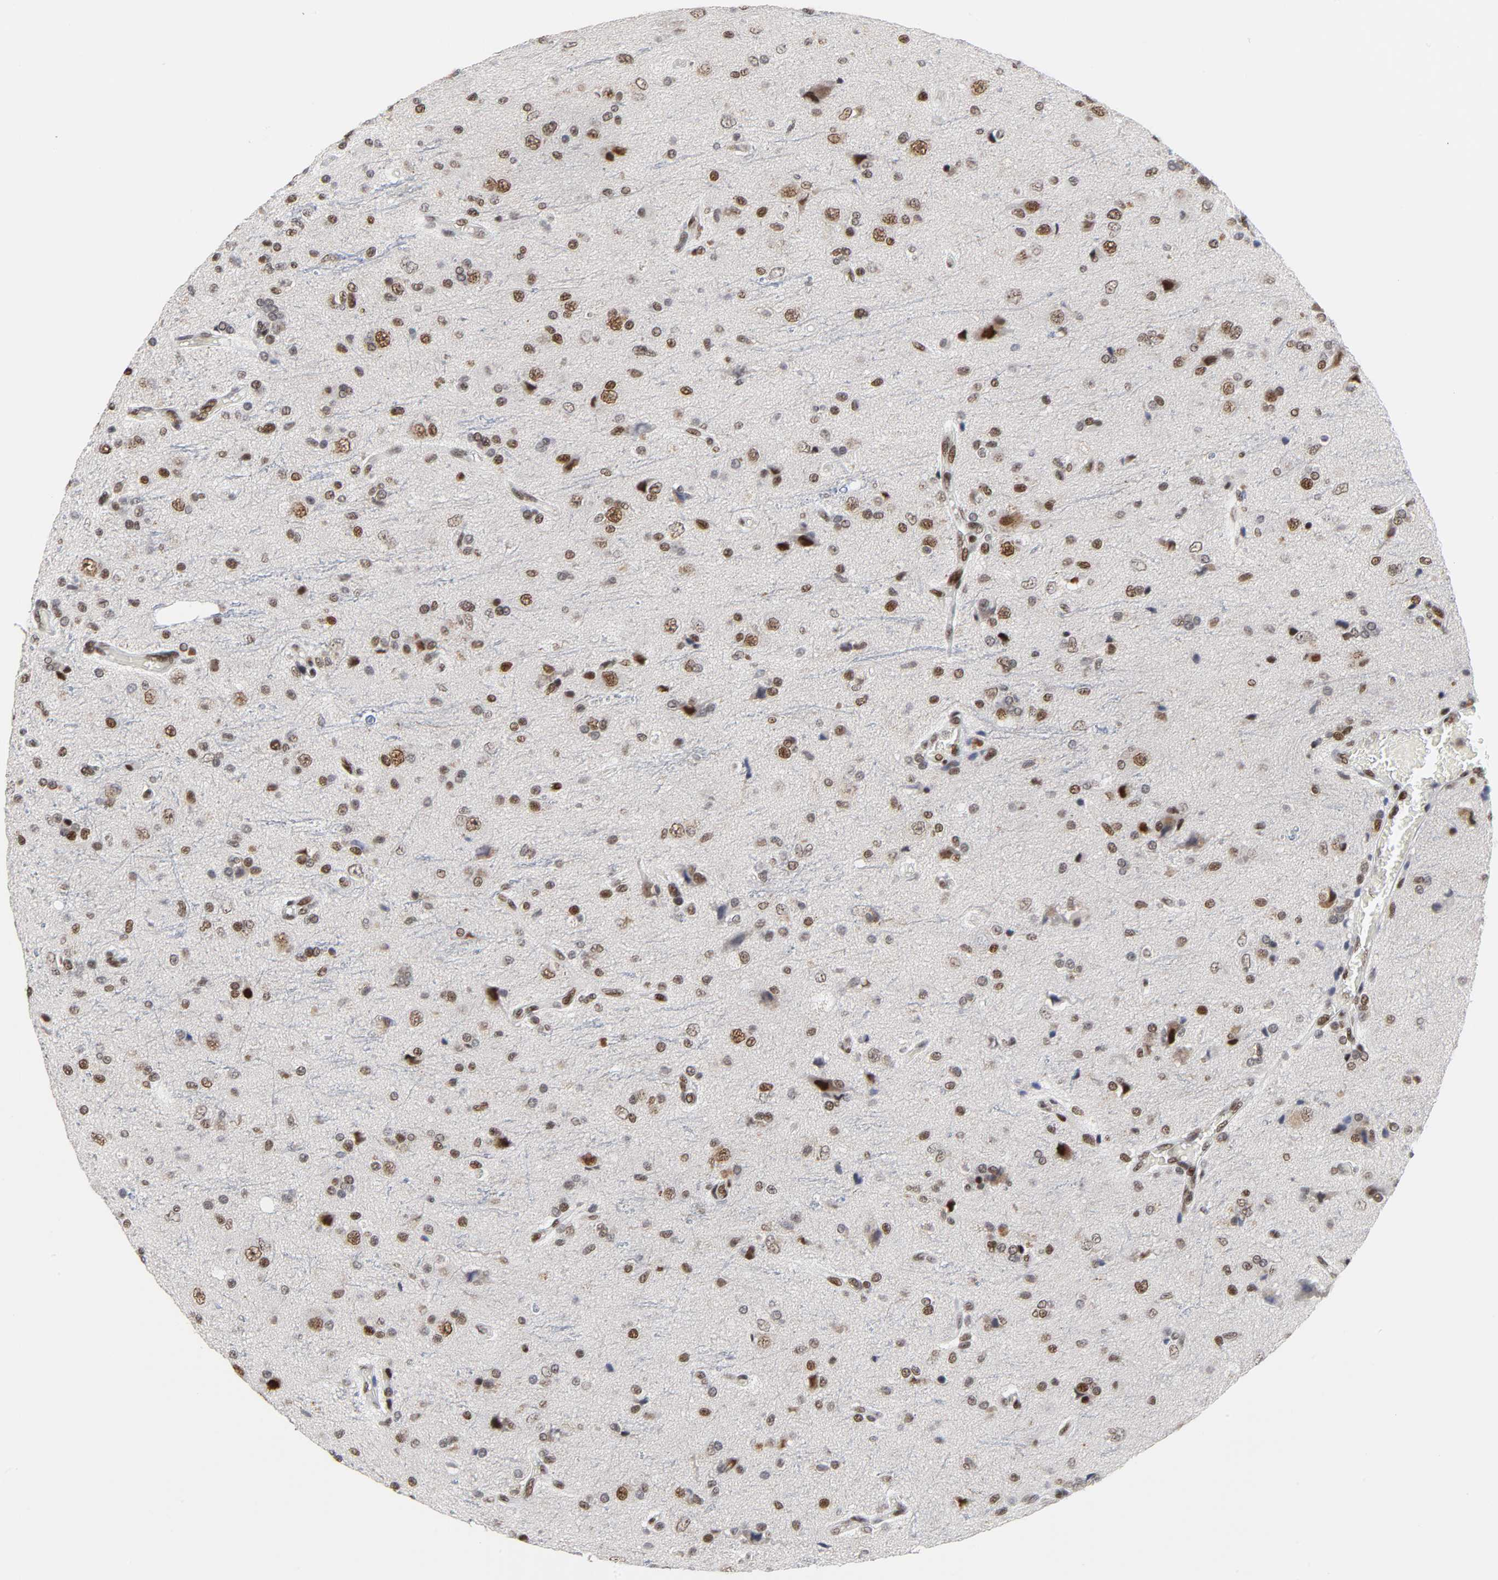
{"staining": {"intensity": "moderate", "quantity": ">75%", "location": "nuclear"}, "tissue": "glioma", "cell_type": "Tumor cells", "image_type": "cancer", "snomed": [{"axis": "morphology", "description": "Glioma, malignant, High grade"}, {"axis": "topography", "description": "Brain"}], "caption": "The photomicrograph shows immunohistochemical staining of high-grade glioma (malignant). There is moderate nuclear expression is identified in approximately >75% of tumor cells.", "gene": "CREBBP", "patient": {"sex": "male", "age": 47}}